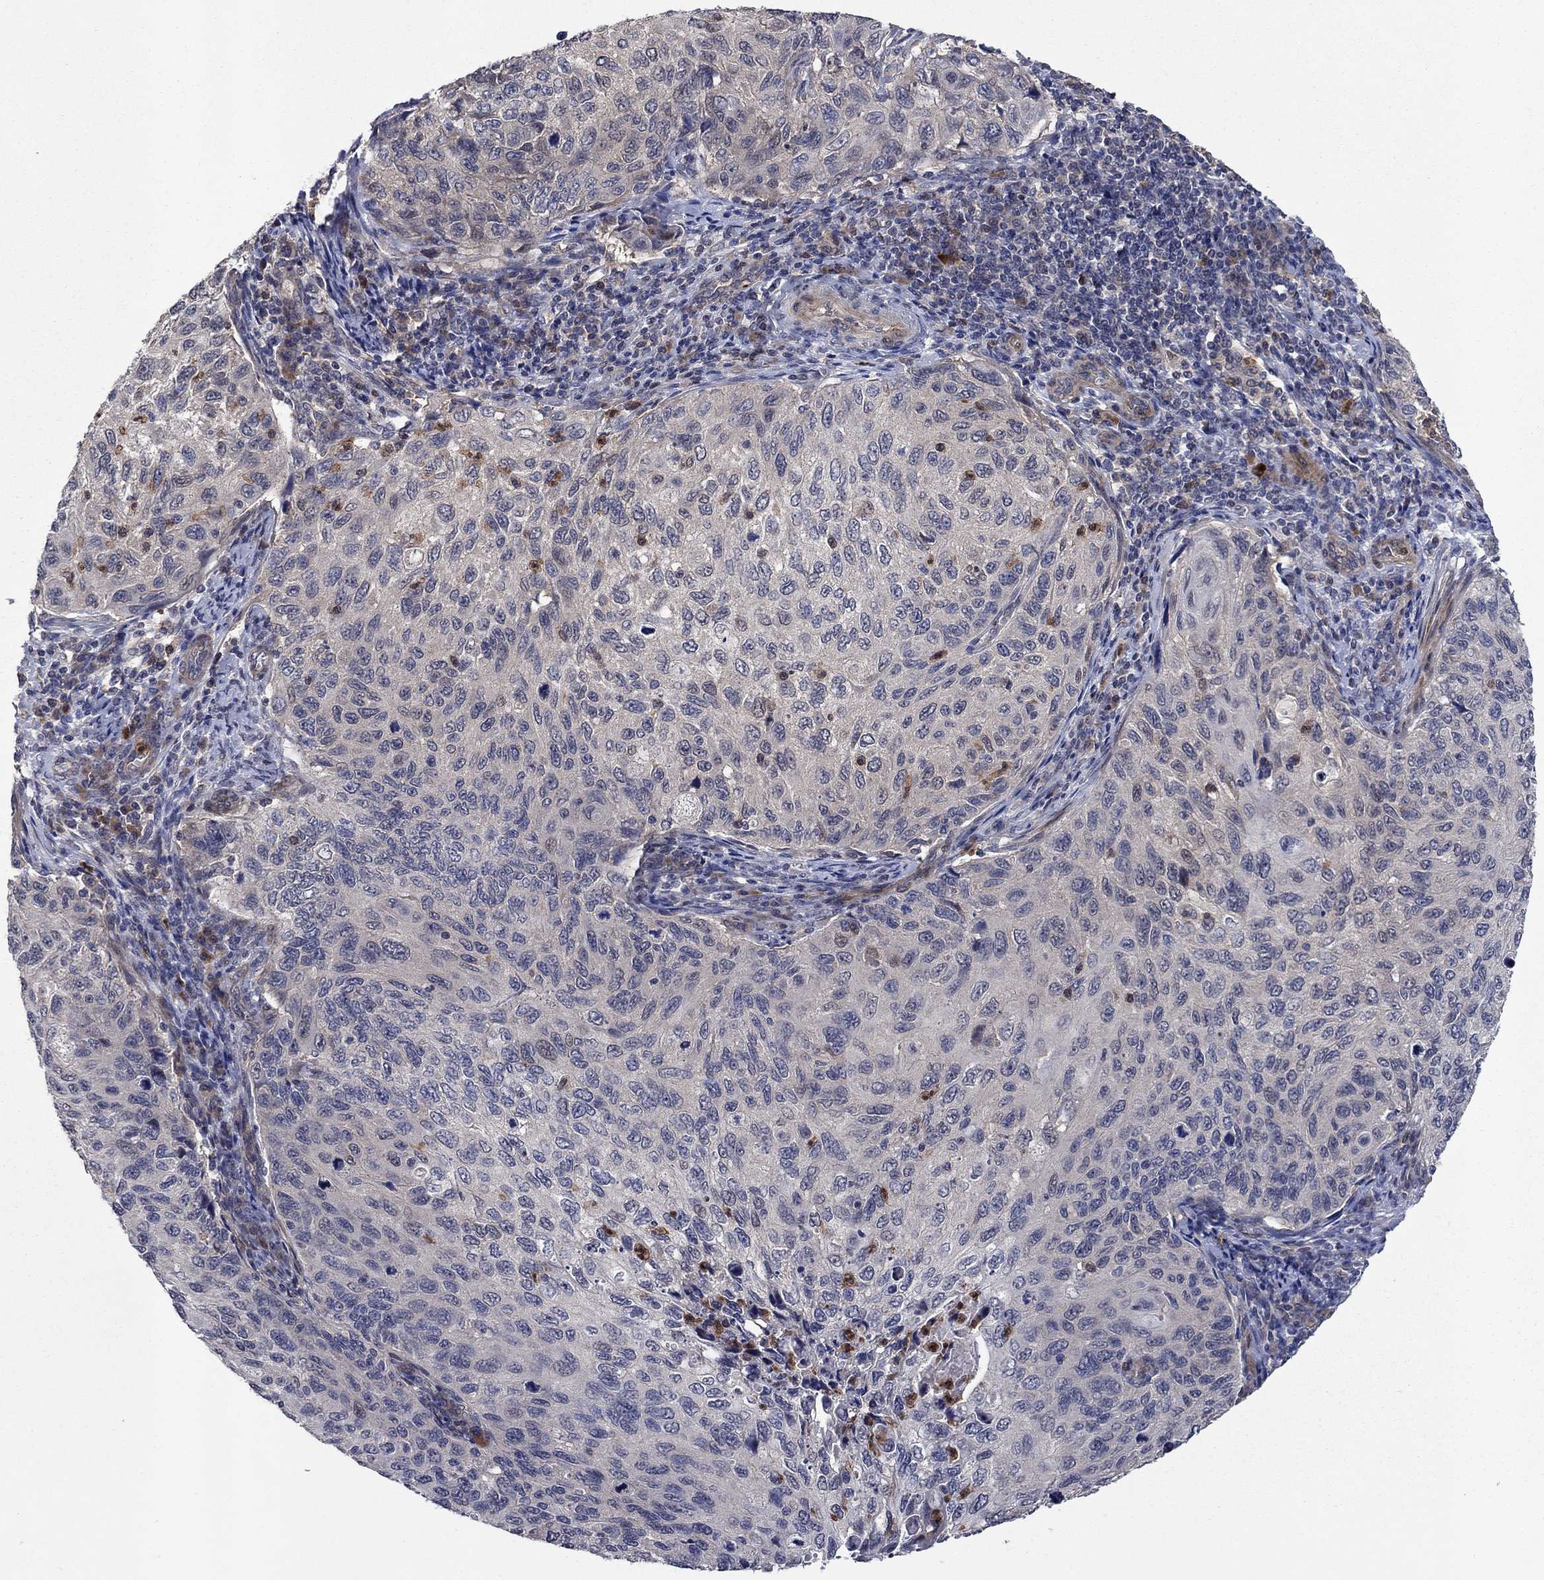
{"staining": {"intensity": "negative", "quantity": "none", "location": "none"}, "tissue": "cervical cancer", "cell_type": "Tumor cells", "image_type": "cancer", "snomed": [{"axis": "morphology", "description": "Squamous cell carcinoma, NOS"}, {"axis": "topography", "description": "Cervix"}], "caption": "The micrograph shows no significant expression in tumor cells of cervical cancer (squamous cell carcinoma).", "gene": "MSRB1", "patient": {"sex": "female", "age": 70}}